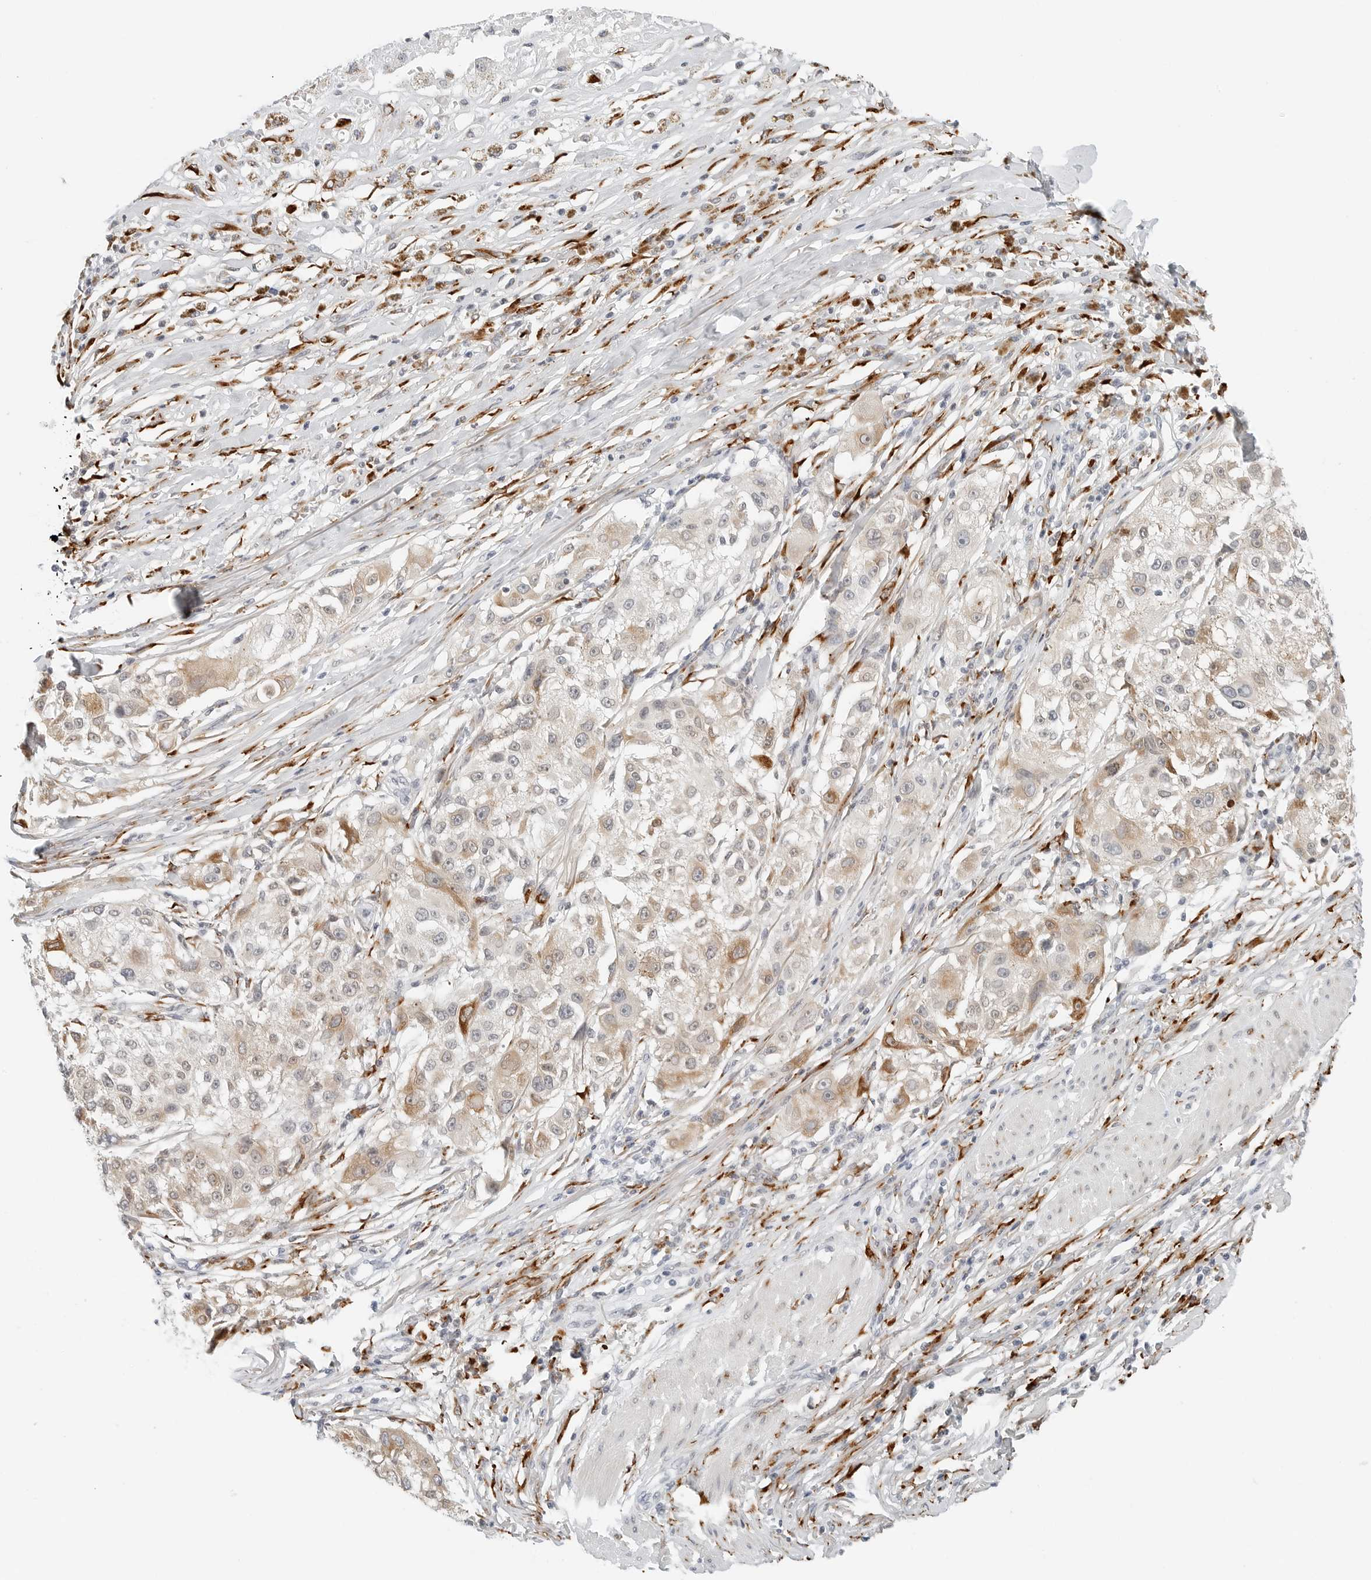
{"staining": {"intensity": "weak", "quantity": ">75%", "location": "cytoplasmic/membranous"}, "tissue": "melanoma", "cell_type": "Tumor cells", "image_type": "cancer", "snomed": [{"axis": "morphology", "description": "Necrosis, NOS"}, {"axis": "morphology", "description": "Malignant melanoma, NOS"}, {"axis": "topography", "description": "Skin"}], "caption": "Malignant melanoma stained for a protein displays weak cytoplasmic/membranous positivity in tumor cells.", "gene": "P4HA2", "patient": {"sex": "female", "age": 87}}